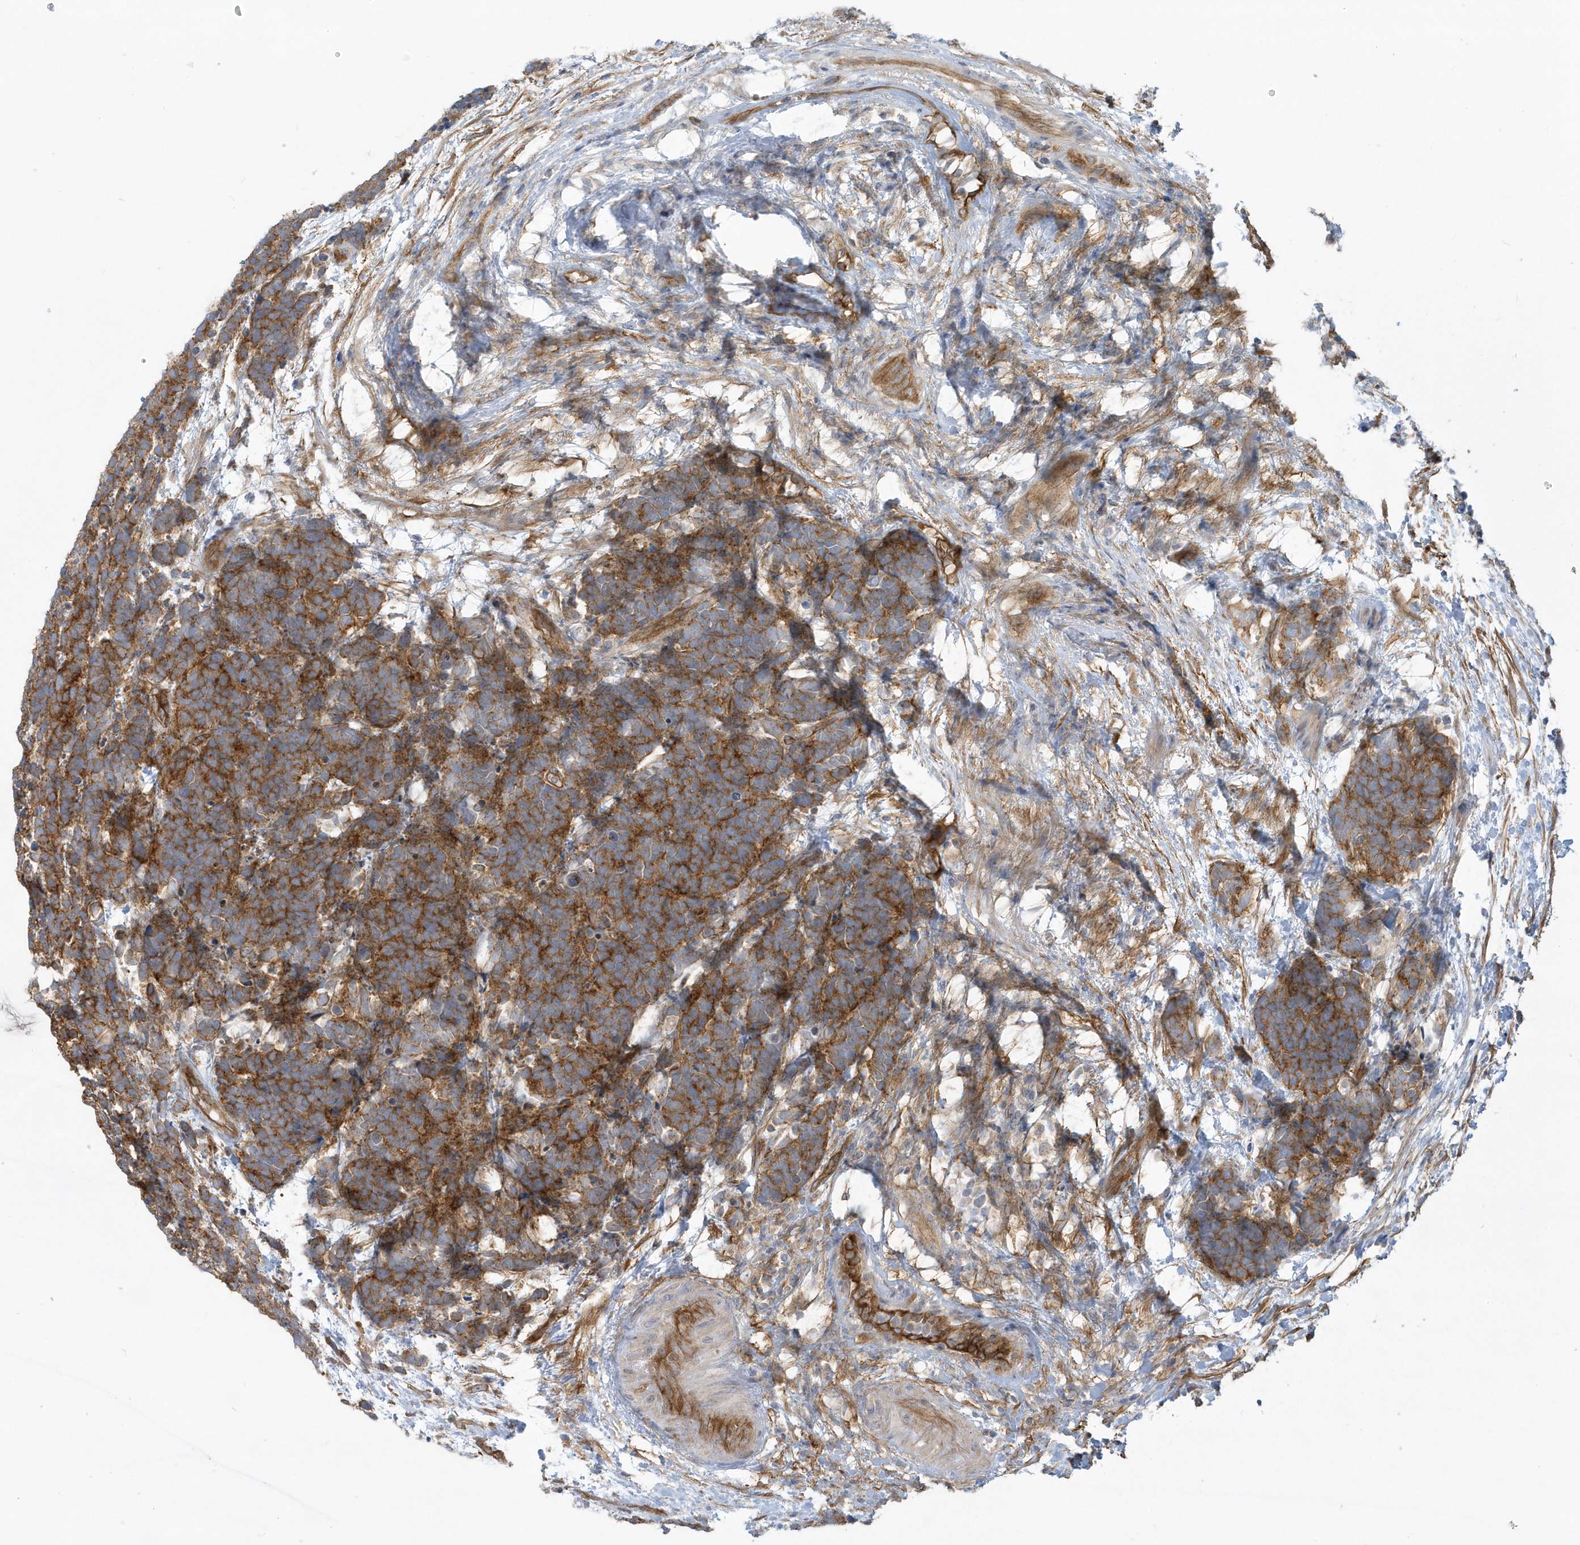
{"staining": {"intensity": "moderate", "quantity": ">75%", "location": "cytoplasmic/membranous"}, "tissue": "carcinoid", "cell_type": "Tumor cells", "image_type": "cancer", "snomed": [{"axis": "morphology", "description": "Carcinoma, NOS"}, {"axis": "morphology", "description": "Carcinoid, malignant, NOS"}, {"axis": "topography", "description": "Urinary bladder"}], "caption": "A high-resolution image shows immunohistochemistry (IHC) staining of carcinoid, which demonstrates moderate cytoplasmic/membranous expression in approximately >75% of tumor cells. (Stains: DAB in brown, nuclei in blue, Microscopy: brightfield microscopy at high magnification).", "gene": "RAI14", "patient": {"sex": "male", "age": 57}}